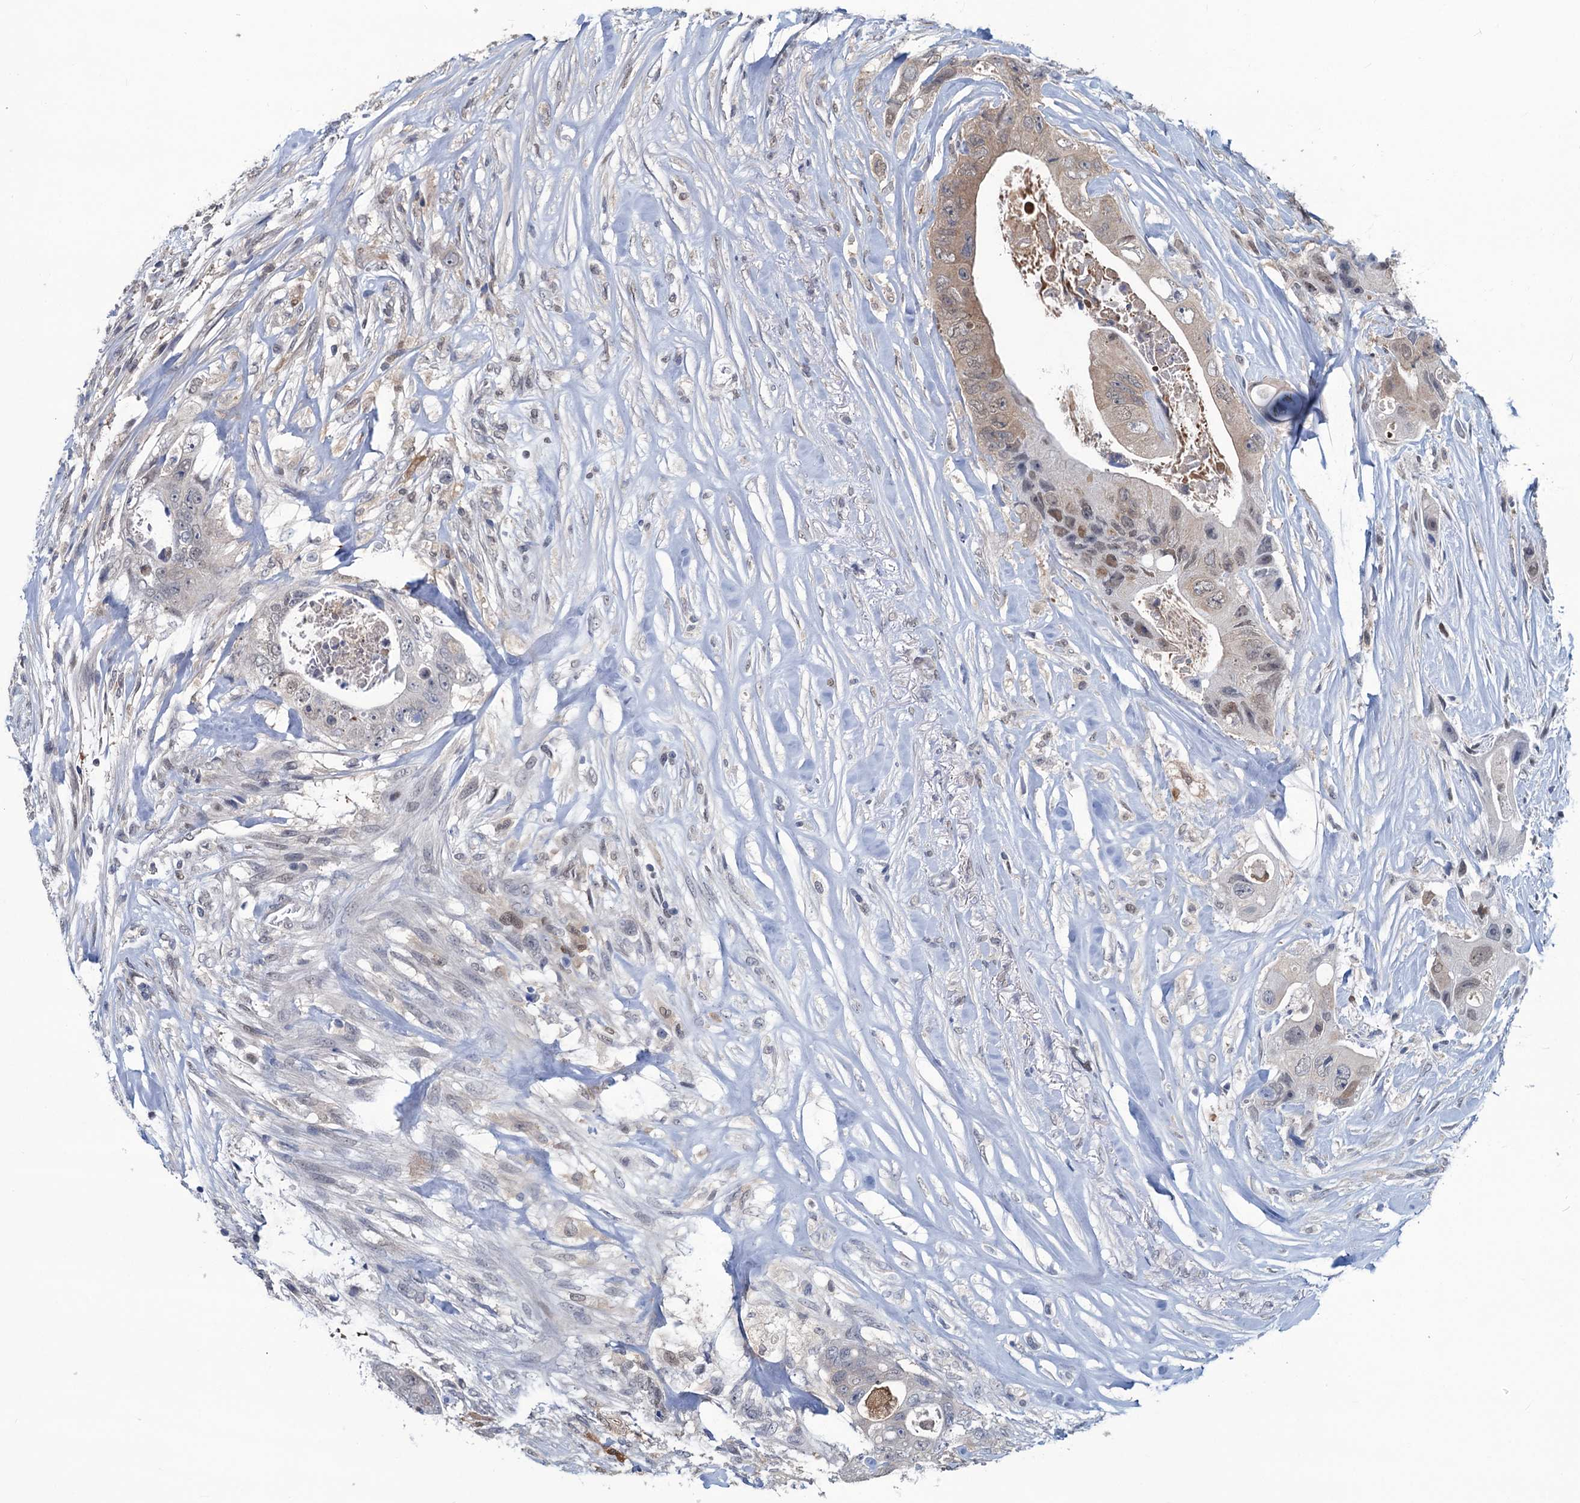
{"staining": {"intensity": "weak", "quantity": "<25%", "location": "cytoplasmic/membranous,nuclear"}, "tissue": "colorectal cancer", "cell_type": "Tumor cells", "image_type": "cancer", "snomed": [{"axis": "morphology", "description": "Adenocarcinoma, NOS"}, {"axis": "topography", "description": "Colon"}], "caption": "A photomicrograph of human adenocarcinoma (colorectal) is negative for staining in tumor cells.", "gene": "RTKN2", "patient": {"sex": "female", "age": 46}}